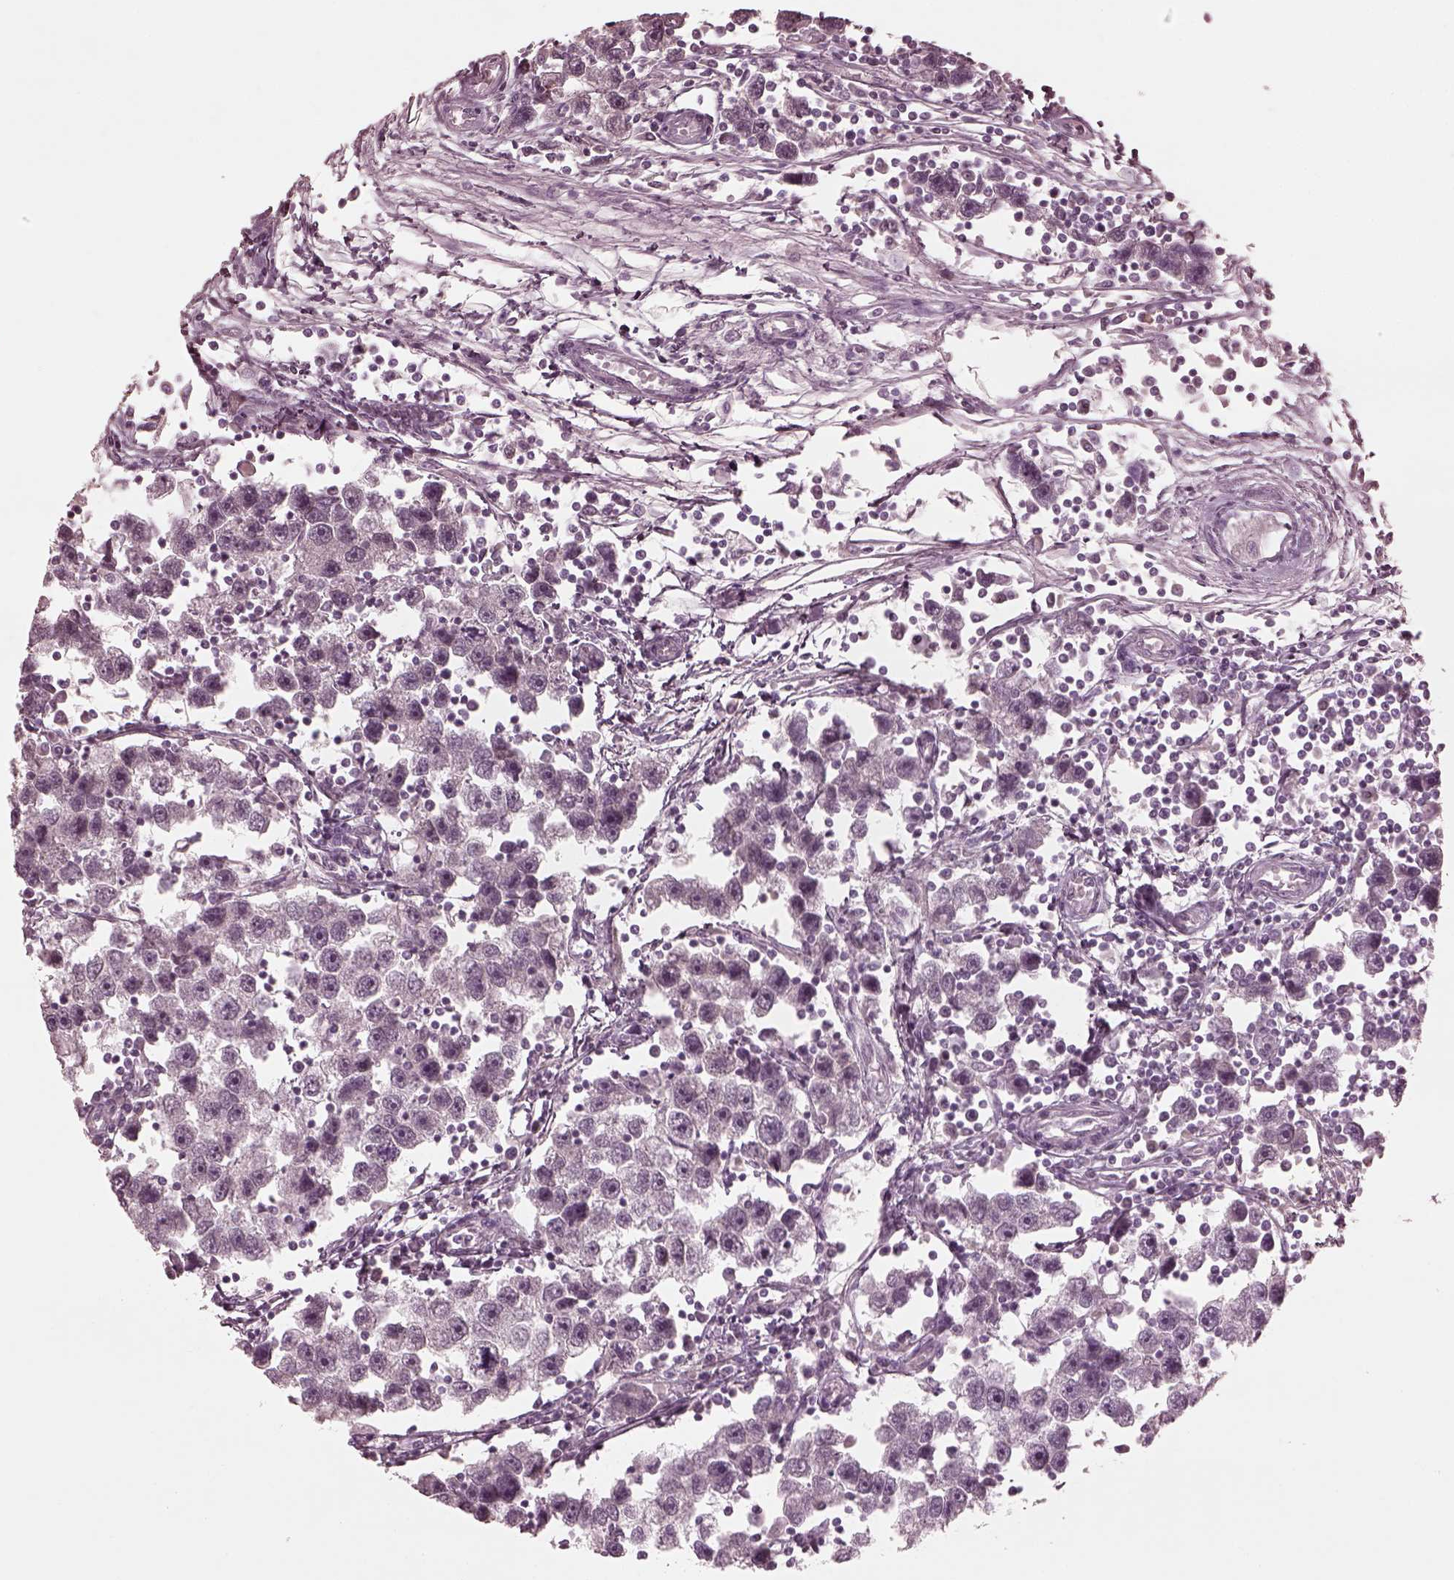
{"staining": {"intensity": "negative", "quantity": "none", "location": "none"}, "tissue": "testis cancer", "cell_type": "Tumor cells", "image_type": "cancer", "snomed": [{"axis": "morphology", "description": "Seminoma, NOS"}, {"axis": "topography", "description": "Testis"}], "caption": "IHC photomicrograph of neoplastic tissue: seminoma (testis) stained with DAB (3,3'-diaminobenzidine) exhibits no significant protein staining in tumor cells.", "gene": "KRT79", "patient": {"sex": "male", "age": 30}}